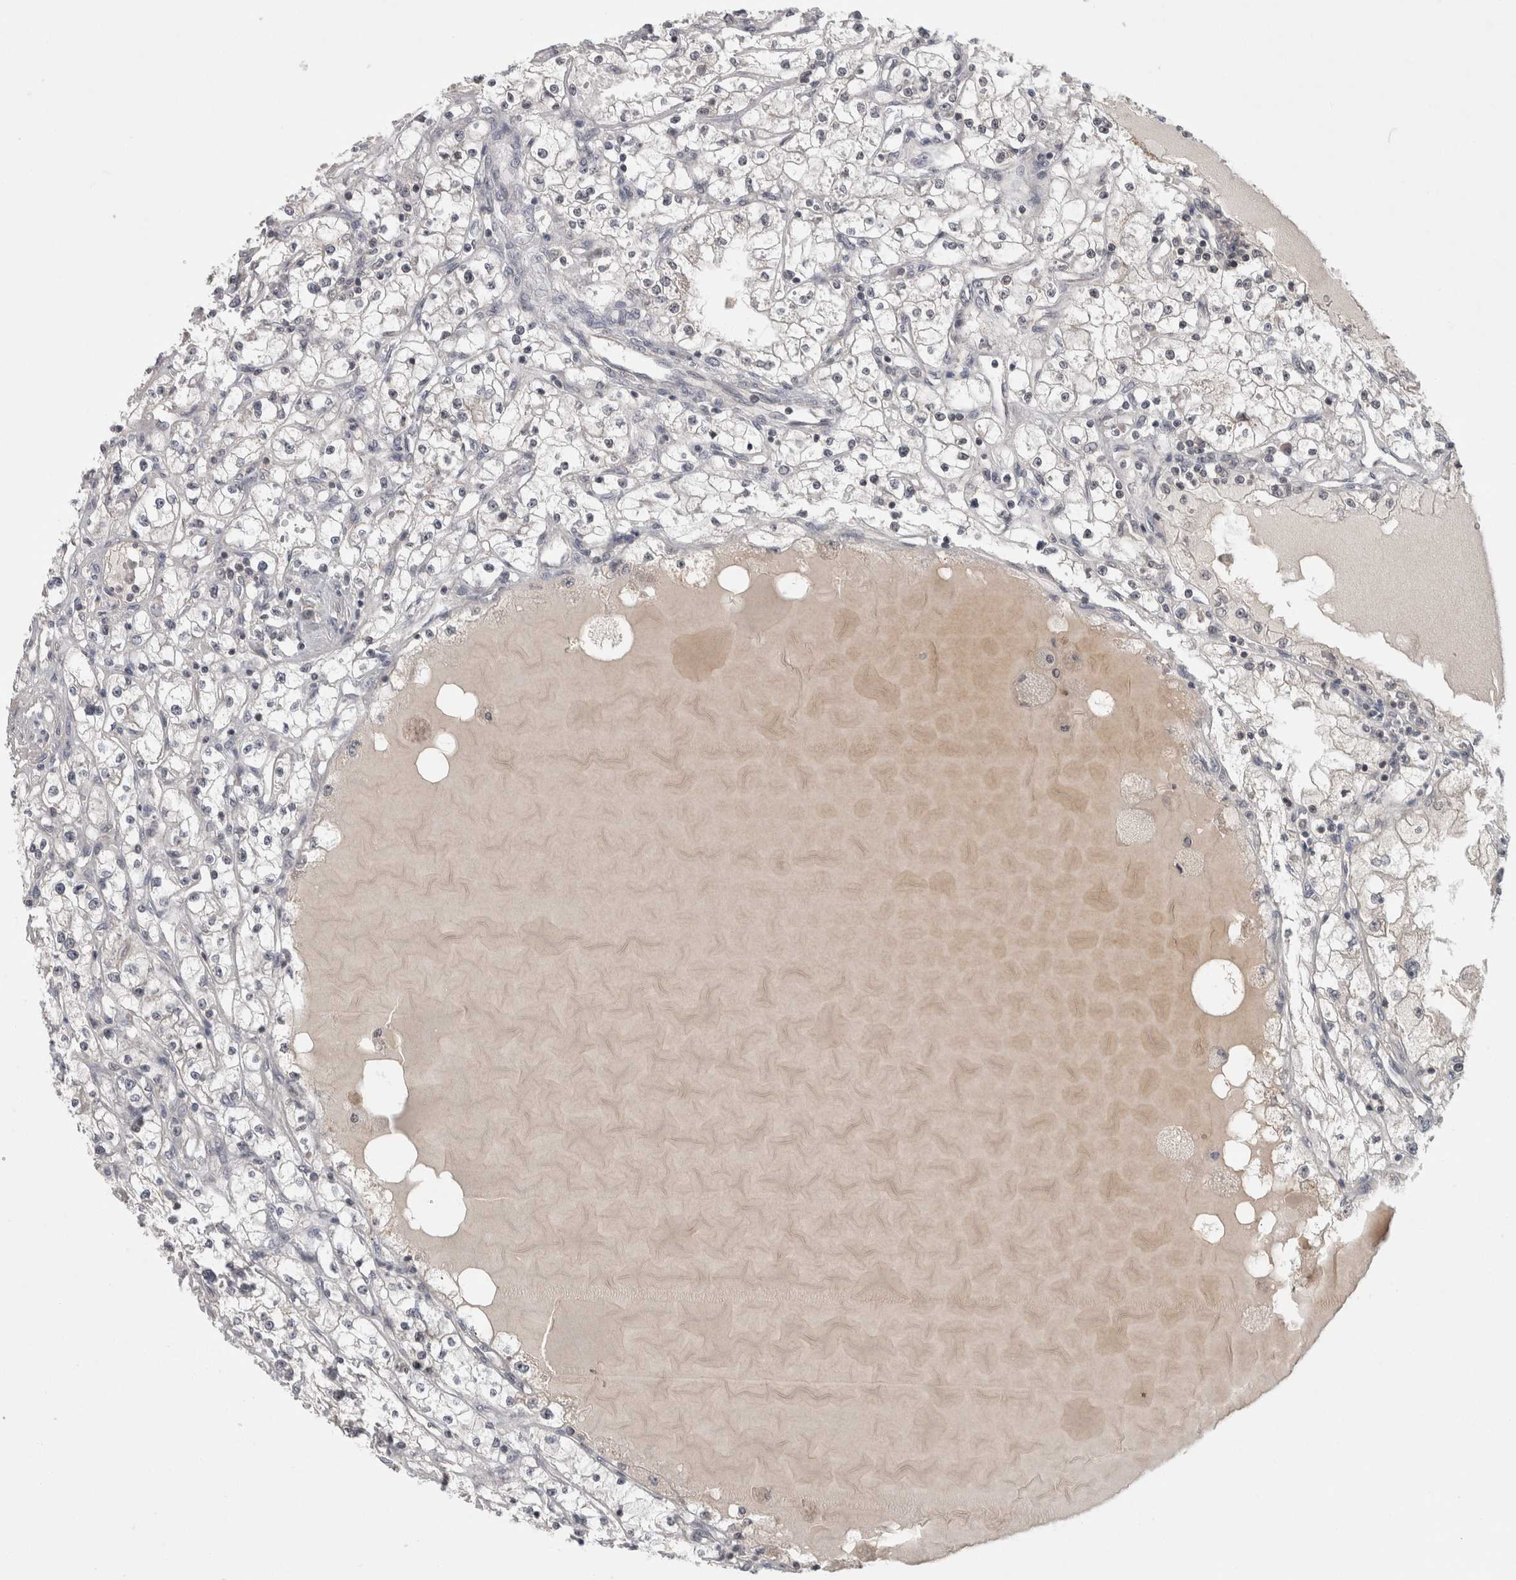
{"staining": {"intensity": "negative", "quantity": "none", "location": "none"}, "tissue": "renal cancer", "cell_type": "Tumor cells", "image_type": "cancer", "snomed": [{"axis": "morphology", "description": "Adenocarcinoma, NOS"}, {"axis": "topography", "description": "Kidney"}], "caption": "Protein analysis of renal cancer demonstrates no significant staining in tumor cells.", "gene": "RBM28", "patient": {"sex": "male", "age": 56}}